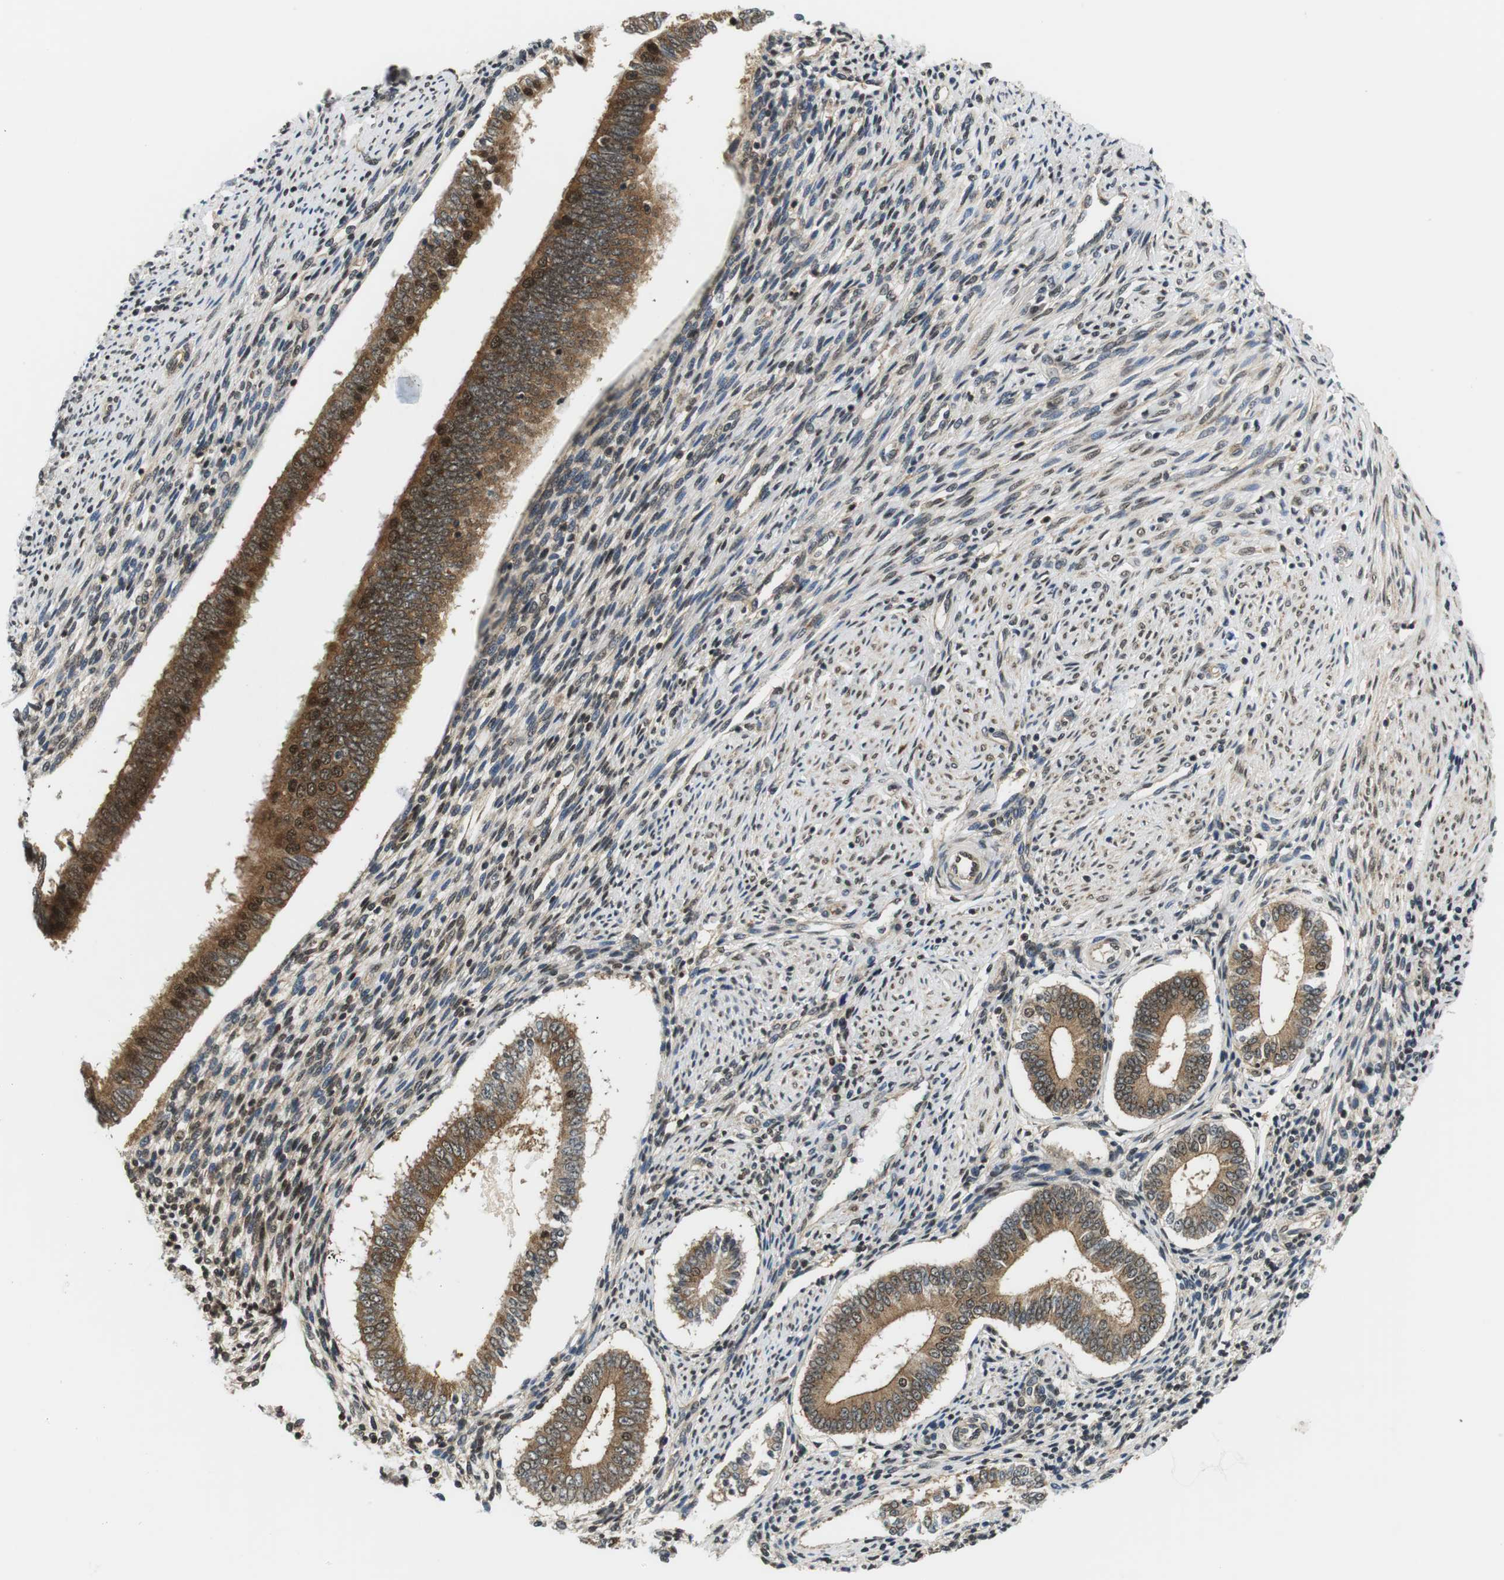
{"staining": {"intensity": "moderate", "quantity": "25%-75%", "location": "cytoplasmic/membranous,nuclear"}, "tissue": "endometrium", "cell_type": "Cells in endometrial stroma", "image_type": "normal", "snomed": [{"axis": "morphology", "description": "Normal tissue, NOS"}, {"axis": "topography", "description": "Endometrium"}], "caption": "Immunohistochemistry of benign endometrium reveals medium levels of moderate cytoplasmic/membranous,nuclear expression in about 25%-75% of cells in endometrial stroma.", "gene": "CSNK2B", "patient": {"sex": "female", "age": 42}}